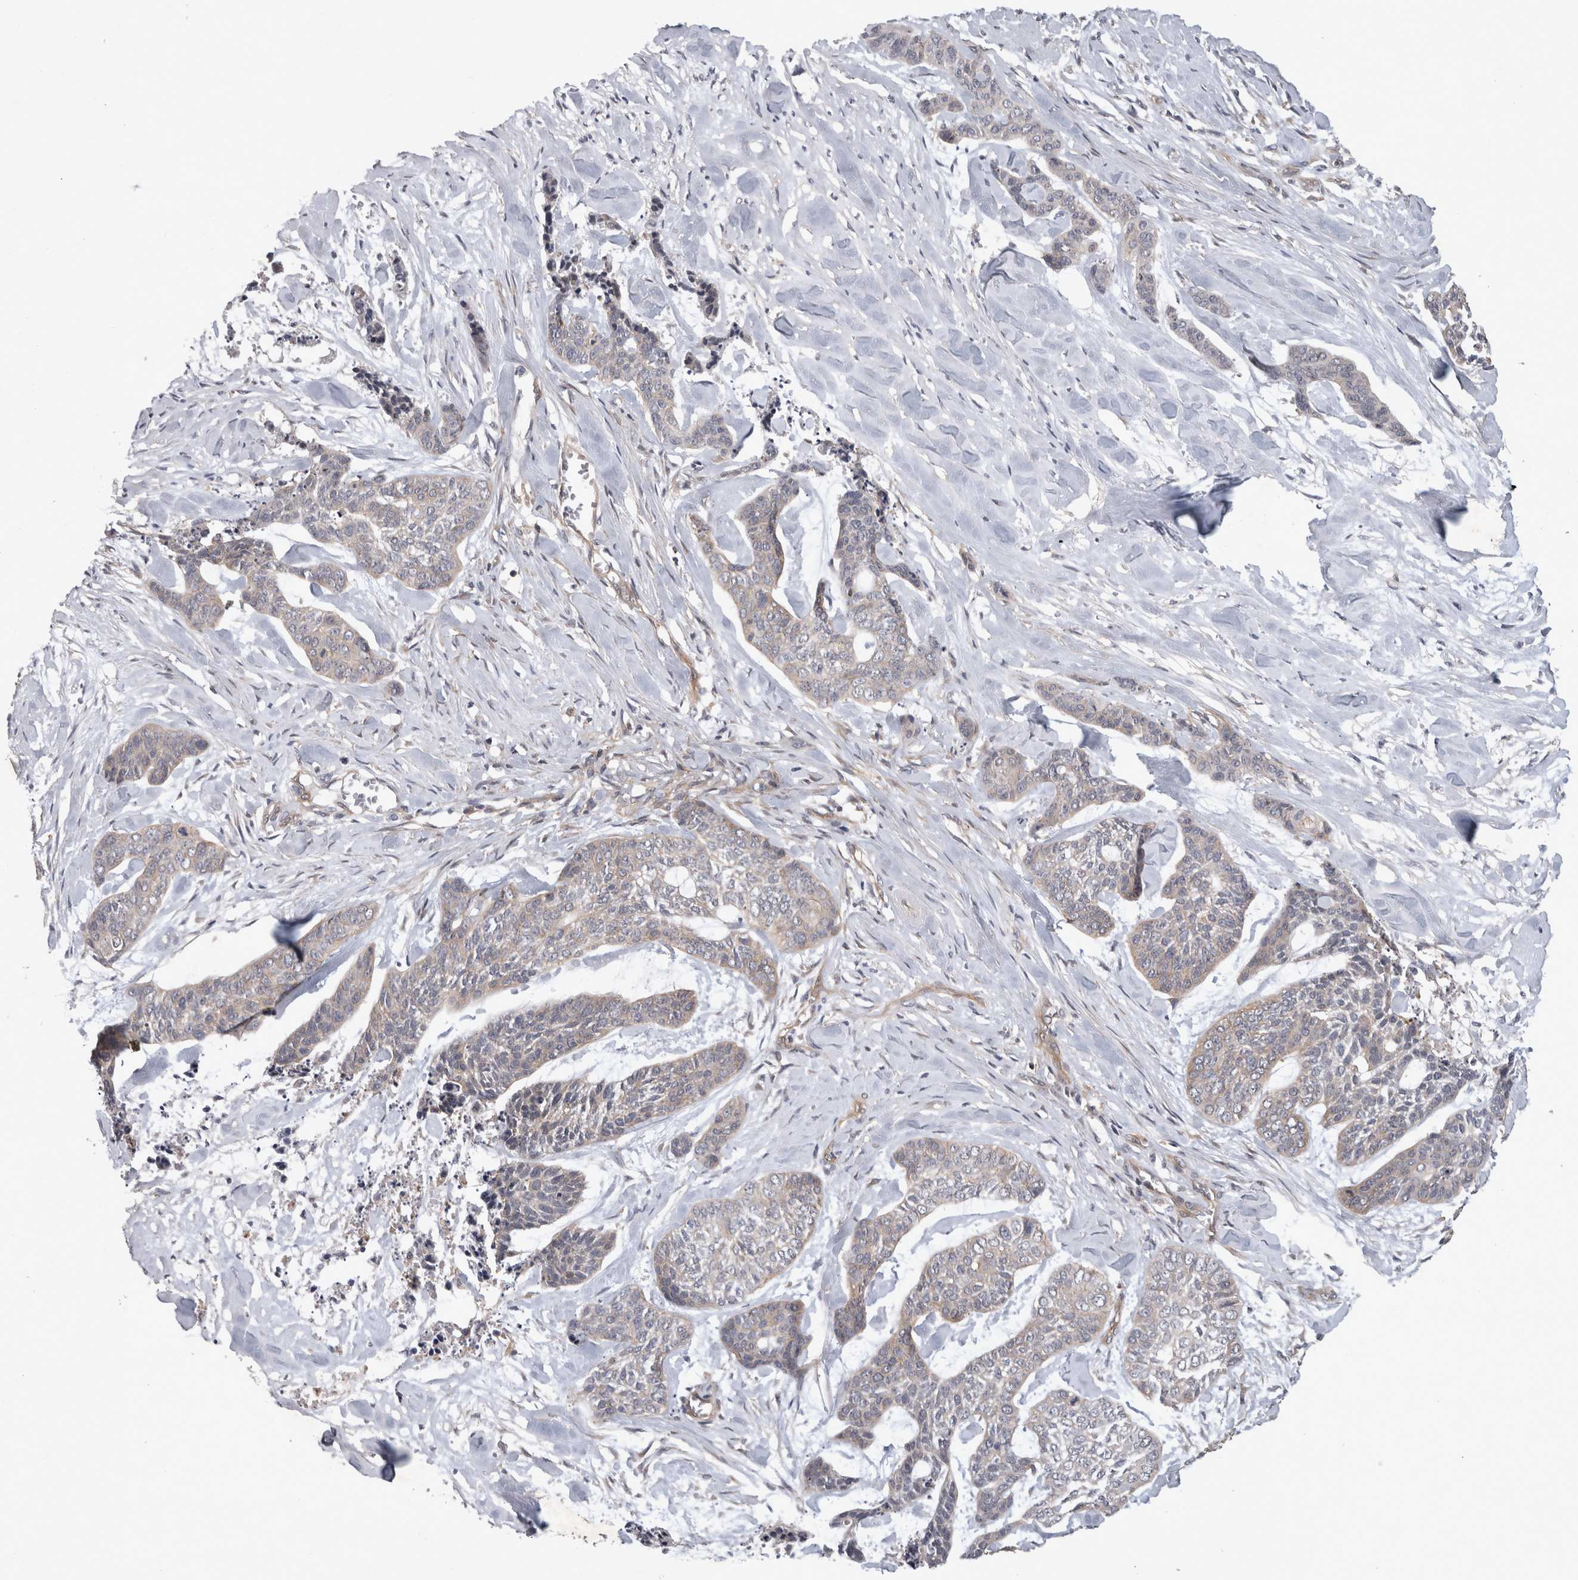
{"staining": {"intensity": "weak", "quantity": "25%-75%", "location": "cytoplasmic/membranous"}, "tissue": "skin cancer", "cell_type": "Tumor cells", "image_type": "cancer", "snomed": [{"axis": "morphology", "description": "Basal cell carcinoma"}, {"axis": "topography", "description": "Skin"}], "caption": "Skin basal cell carcinoma stained for a protein reveals weak cytoplasmic/membranous positivity in tumor cells.", "gene": "SPATA48", "patient": {"sex": "female", "age": 64}}